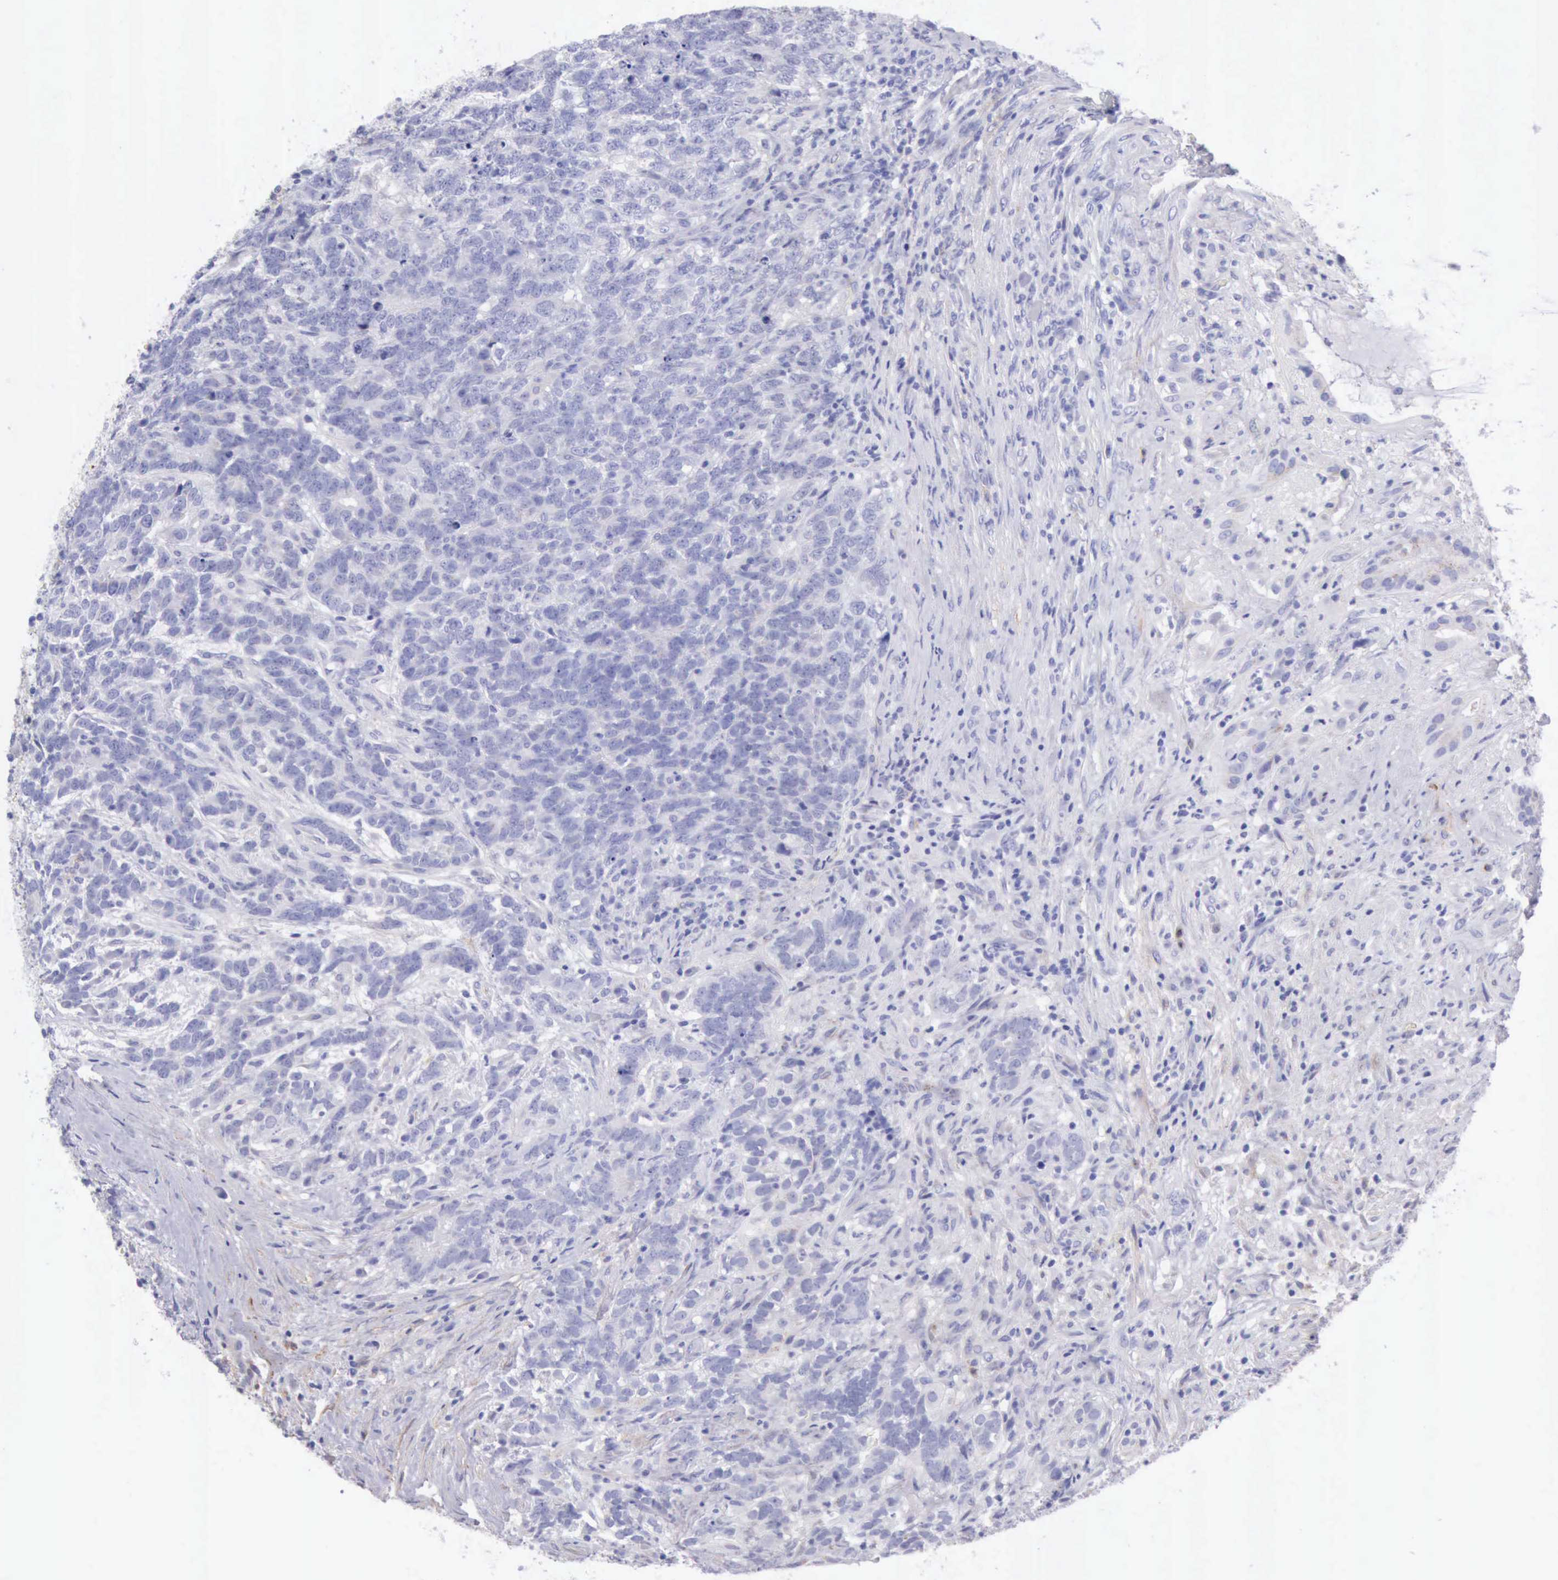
{"staining": {"intensity": "negative", "quantity": "none", "location": "none"}, "tissue": "testis cancer", "cell_type": "Tumor cells", "image_type": "cancer", "snomed": [{"axis": "morphology", "description": "Carcinoma, Embryonal, NOS"}, {"axis": "topography", "description": "Testis"}], "caption": "Immunohistochemistry (IHC) of testis embryonal carcinoma shows no positivity in tumor cells.", "gene": "AOC3", "patient": {"sex": "male", "age": 26}}